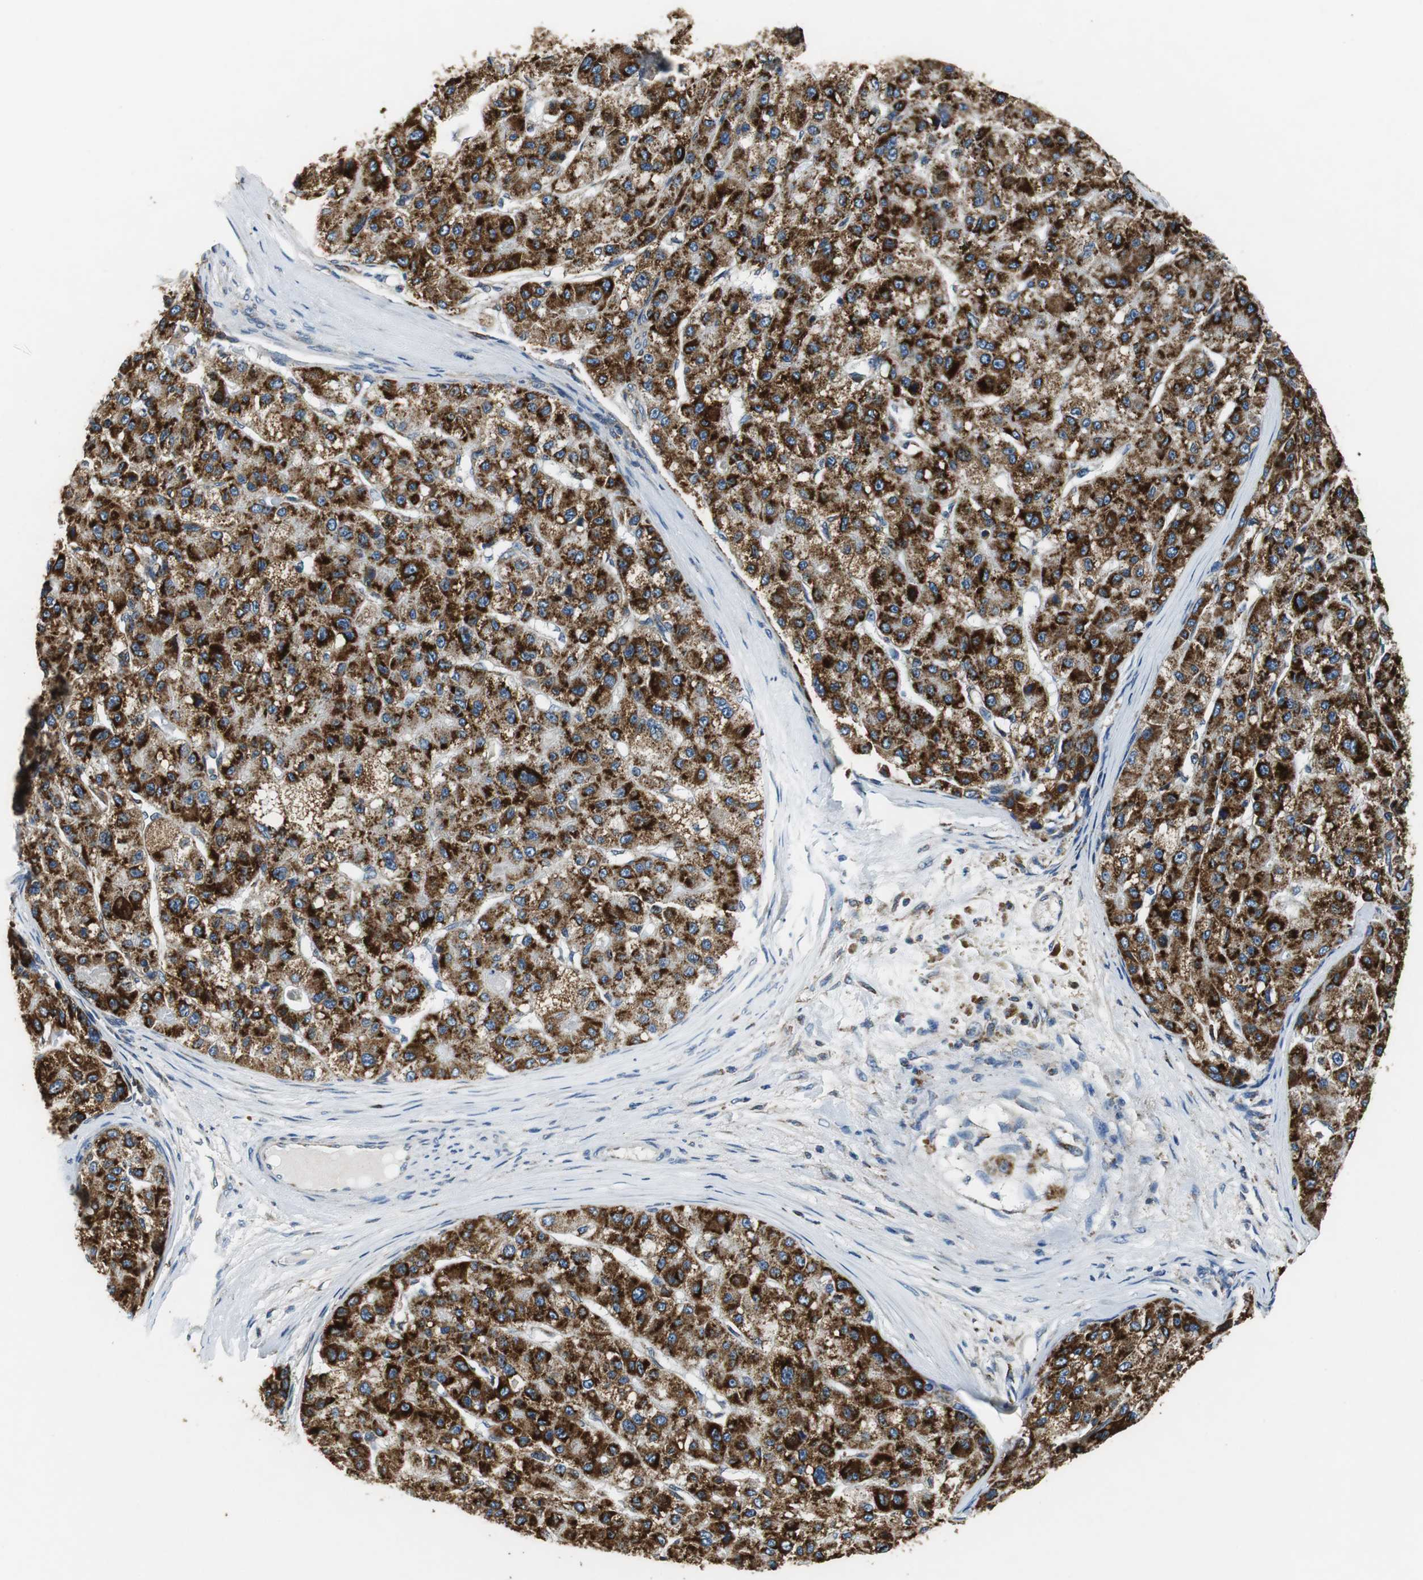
{"staining": {"intensity": "strong", "quantity": ">75%", "location": "cytoplasmic/membranous"}, "tissue": "liver cancer", "cell_type": "Tumor cells", "image_type": "cancer", "snomed": [{"axis": "morphology", "description": "Carcinoma, Hepatocellular, NOS"}, {"axis": "topography", "description": "Liver"}], "caption": "IHC photomicrograph of neoplastic tissue: human liver cancer (hepatocellular carcinoma) stained using immunohistochemistry (IHC) displays high levels of strong protein expression localized specifically in the cytoplasmic/membranous of tumor cells, appearing as a cytoplasmic/membranous brown color.", "gene": "GSTK1", "patient": {"sex": "male", "age": 80}}